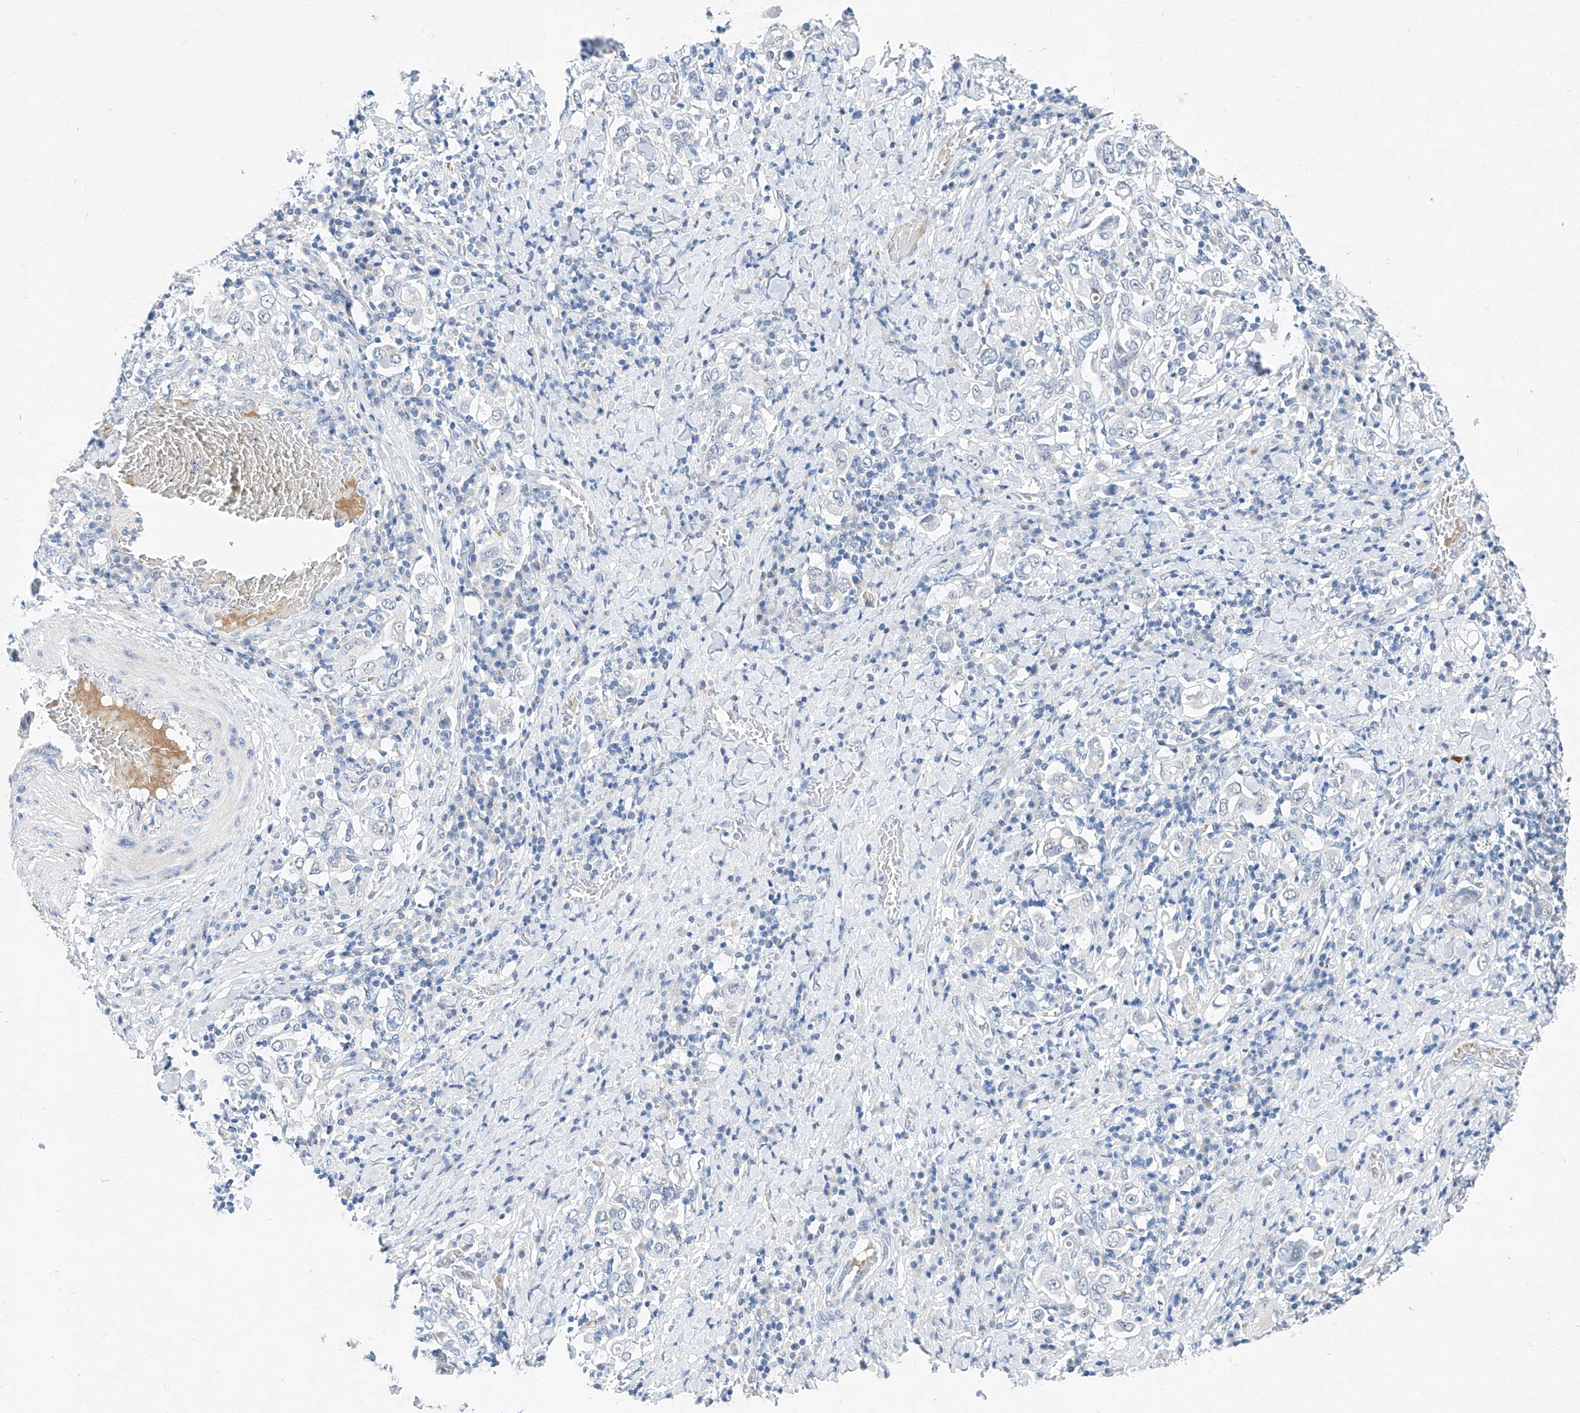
{"staining": {"intensity": "negative", "quantity": "none", "location": "none"}, "tissue": "stomach cancer", "cell_type": "Tumor cells", "image_type": "cancer", "snomed": [{"axis": "morphology", "description": "Adenocarcinoma, NOS"}, {"axis": "topography", "description": "Stomach, upper"}], "caption": "This is an immunohistochemistry (IHC) image of human stomach cancer (adenocarcinoma). There is no staining in tumor cells.", "gene": "BPTF", "patient": {"sex": "male", "age": 62}}